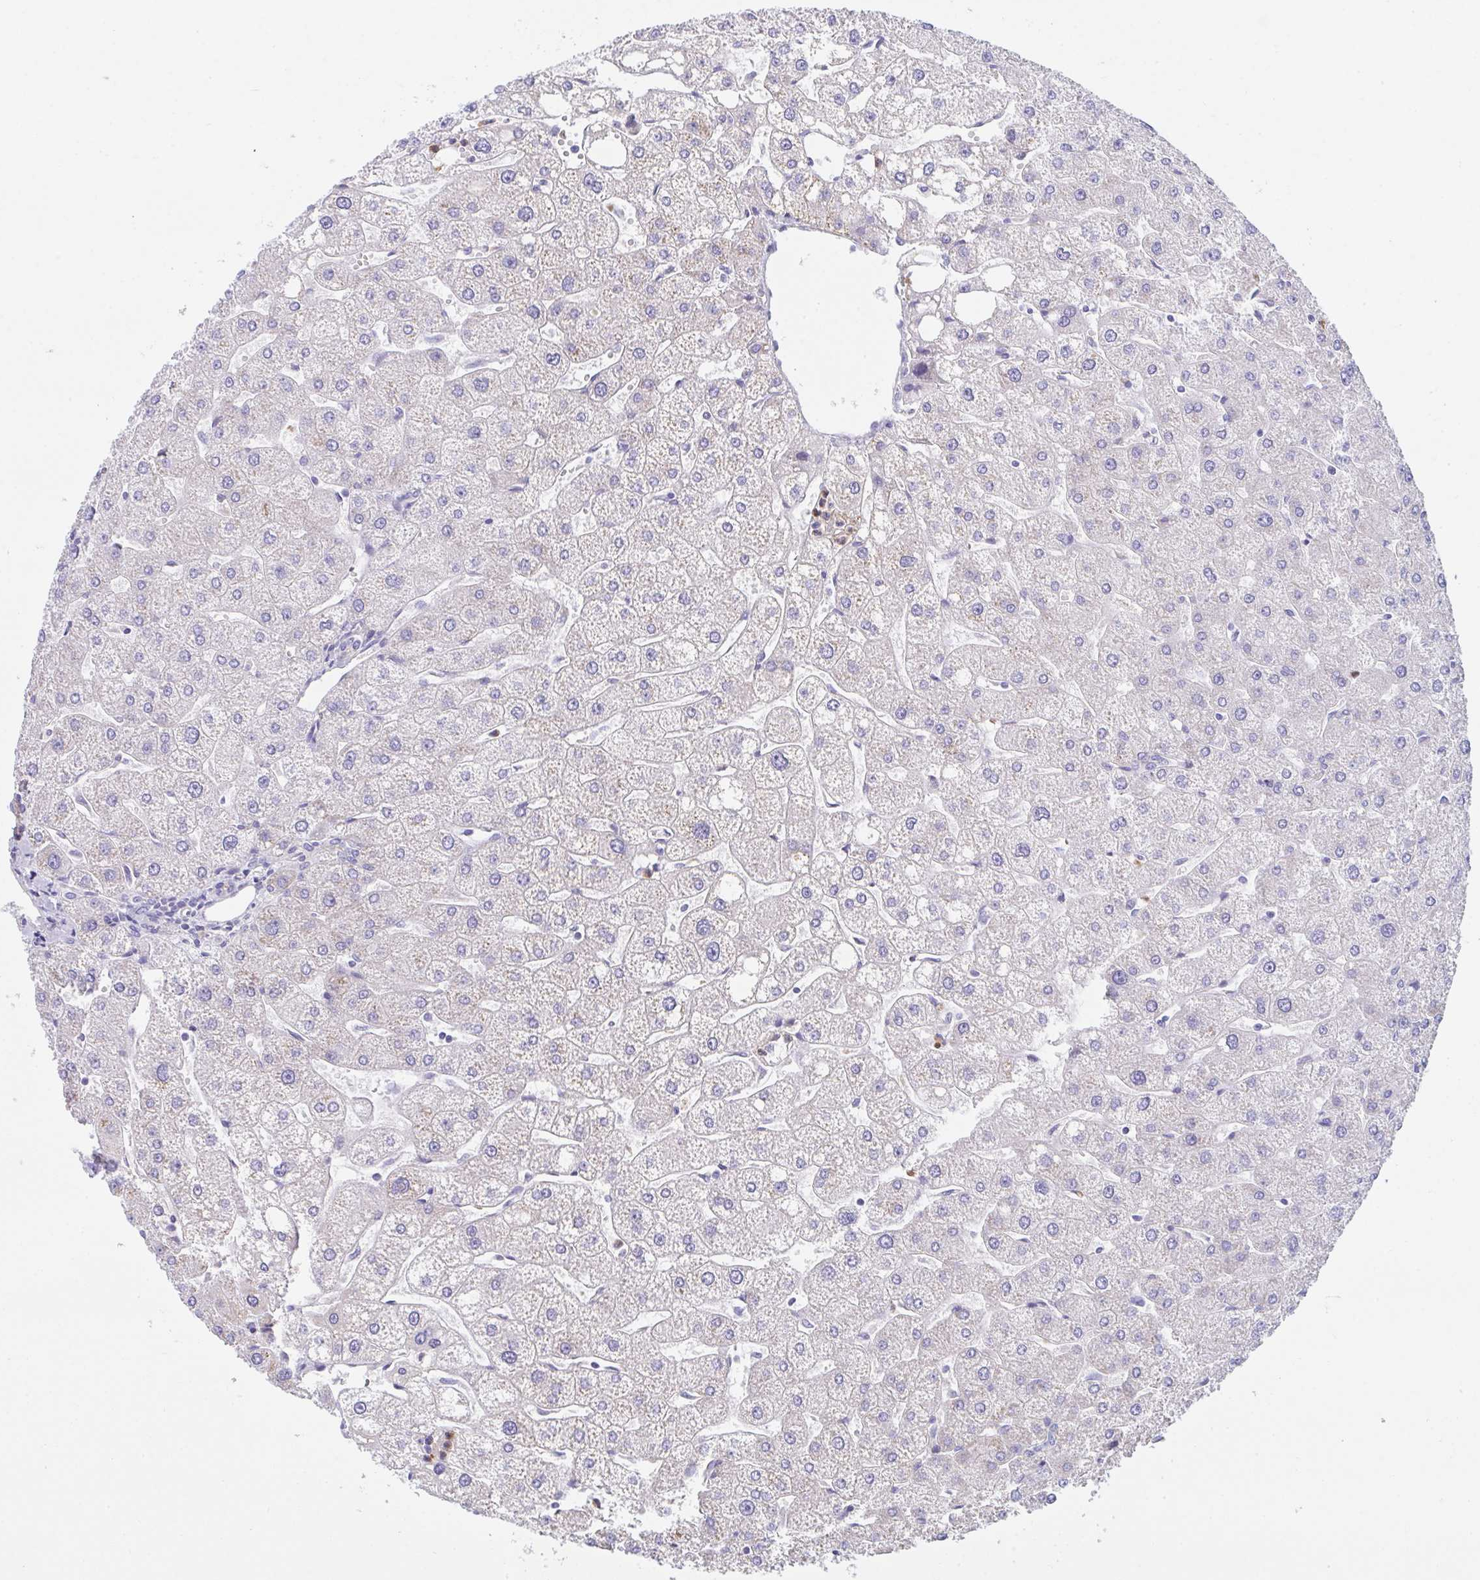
{"staining": {"intensity": "negative", "quantity": "none", "location": "none"}, "tissue": "liver", "cell_type": "Cholangiocytes", "image_type": "normal", "snomed": [{"axis": "morphology", "description": "Normal tissue, NOS"}, {"axis": "topography", "description": "Liver"}], "caption": "Image shows no protein expression in cholangiocytes of unremarkable liver. (DAB (3,3'-diaminobenzidine) IHC with hematoxylin counter stain).", "gene": "CEP170B", "patient": {"sex": "male", "age": 67}}